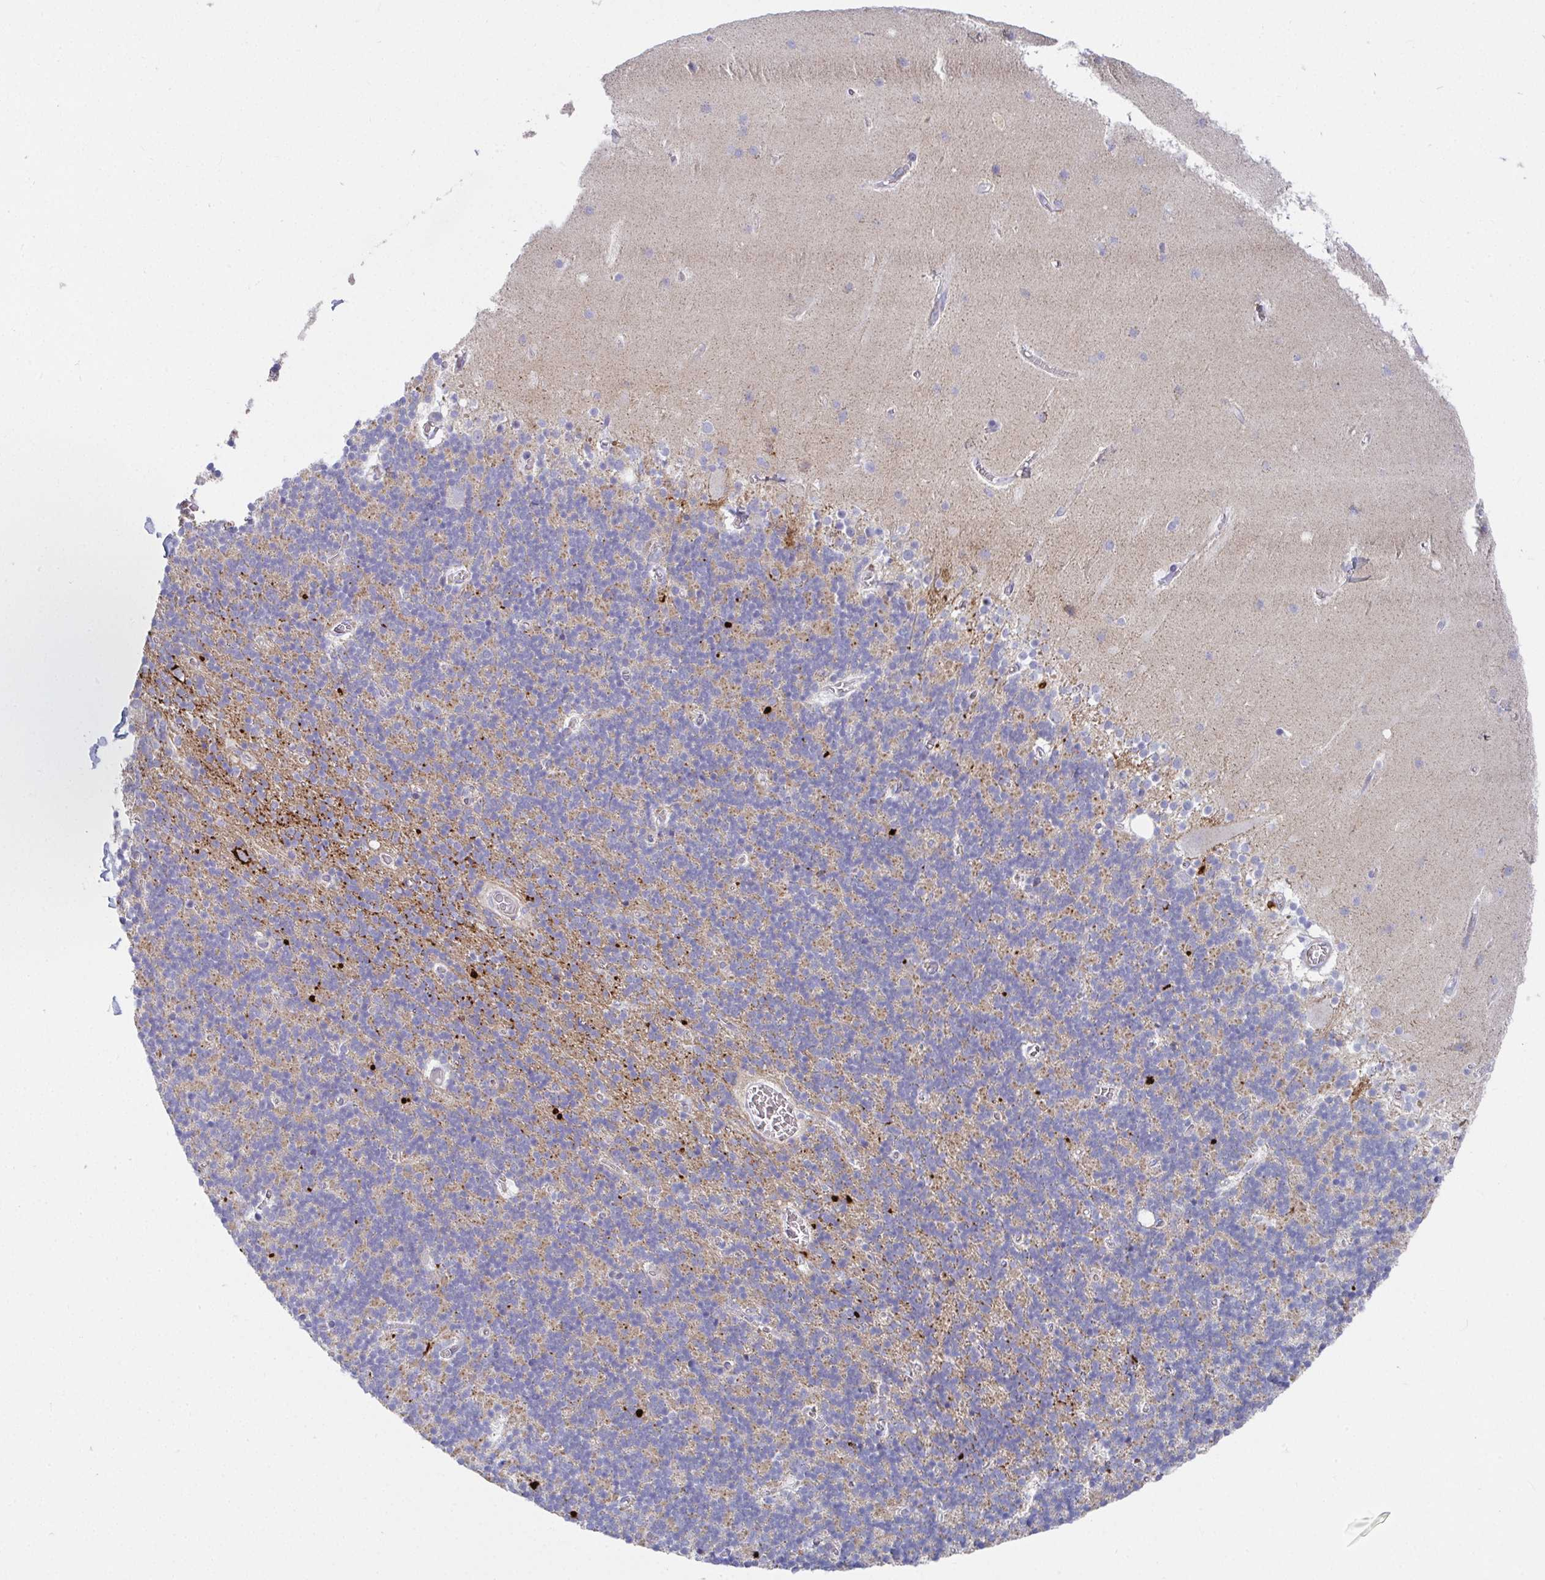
{"staining": {"intensity": "moderate", "quantity": "<25%", "location": "cytoplasmic/membranous"}, "tissue": "cerebellum", "cell_type": "Cells in granular layer", "image_type": "normal", "snomed": [{"axis": "morphology", "description": "Normal tissue, NOS"}, {"axis": "topography", "description": "Cerebellum"}], "caption": "The image demonstrates immunohistochemical staining of normal cerebellum. There is moderate cytoplasmic/membranous expression is seen in approximately <25% of cells in granular layer.", "gene": "ATP5F1C", "patient": {"sex": "male", "age": 70}}